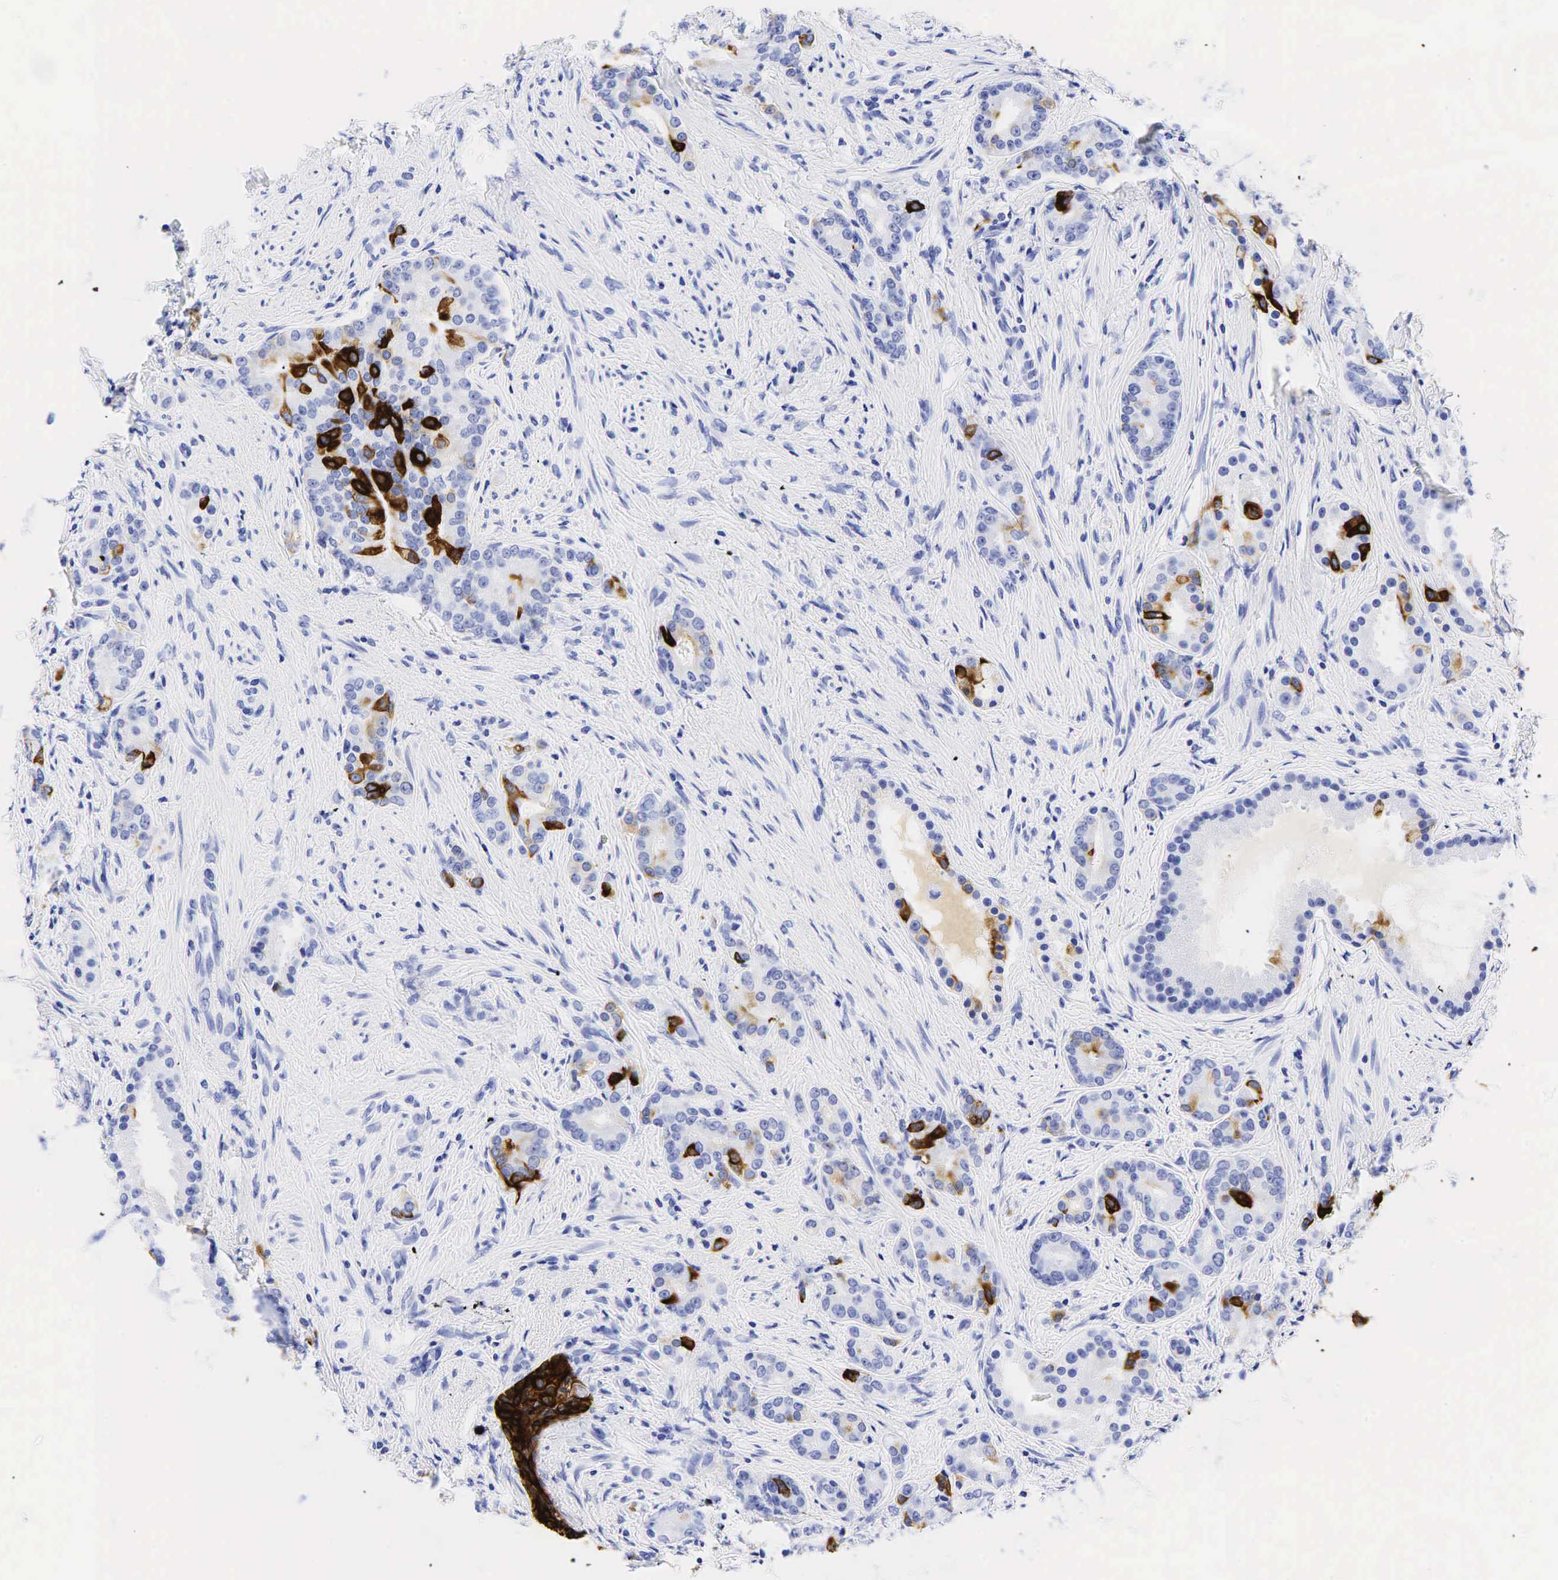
{"staining": {"intensity": "moderate", "quantity": "<25%", "location": "cytoplasmic/membranous"}, "tissue": "prostate cancer", "cell_type": "Tumor cells", "image_type": "cancer", "snomed": [{"axis": "morphology", "description": "Adenocarcinoma, Medium grade"}, {"axis": "topography", "description": "Prostate"}], "caption": "Immunohistochemical staining of human prostate cancer (adenocarcinoma (medium-grade)) shows low levels of moderate cytoplasmic/membranous positivity in about <25% of tumor cells.", "gene": "KRT7", "patient": {"sex": "male", "age": 59}}